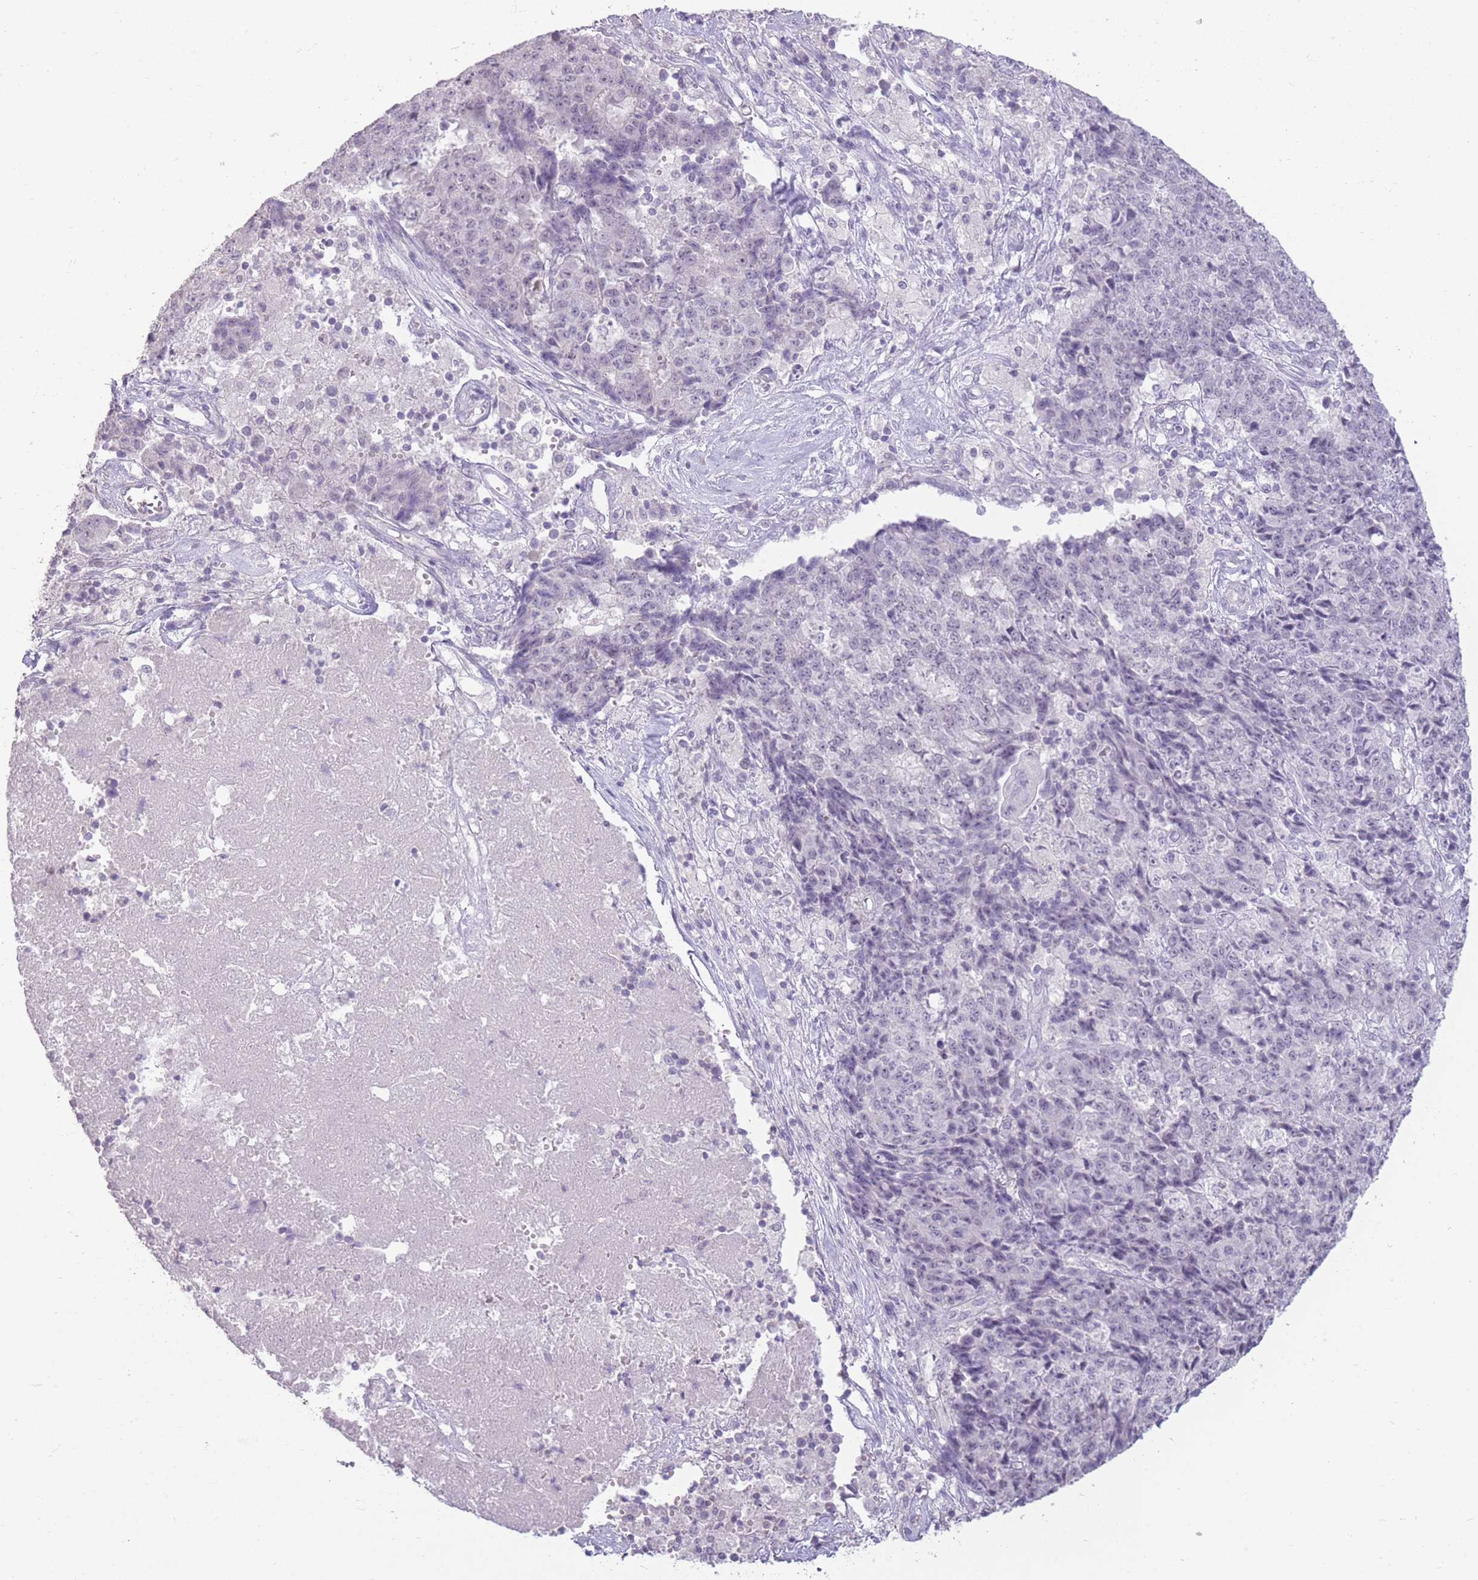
{"staining": {"intensity": "negative", "quantity": "none", "location": "none"}, "tissue": "ovarian cancer", "cell_type": "Tumor cells", "image_type": "cancer", "snomed": [{"axis": "morphology", "description": "Carcinoma, endometroid"}, {"axis": "topography", "description": "Ovary"}], "caption": "High magnification brightfield microscopy of ovarian cancer (endometroid carcinoma) stained with DAB (brown) and counterstained with hematoxylin (blue): tumor cells show no significant positivity.", "gene": "ZBTB24", "patient": {"sex": "female", "age": 42}}